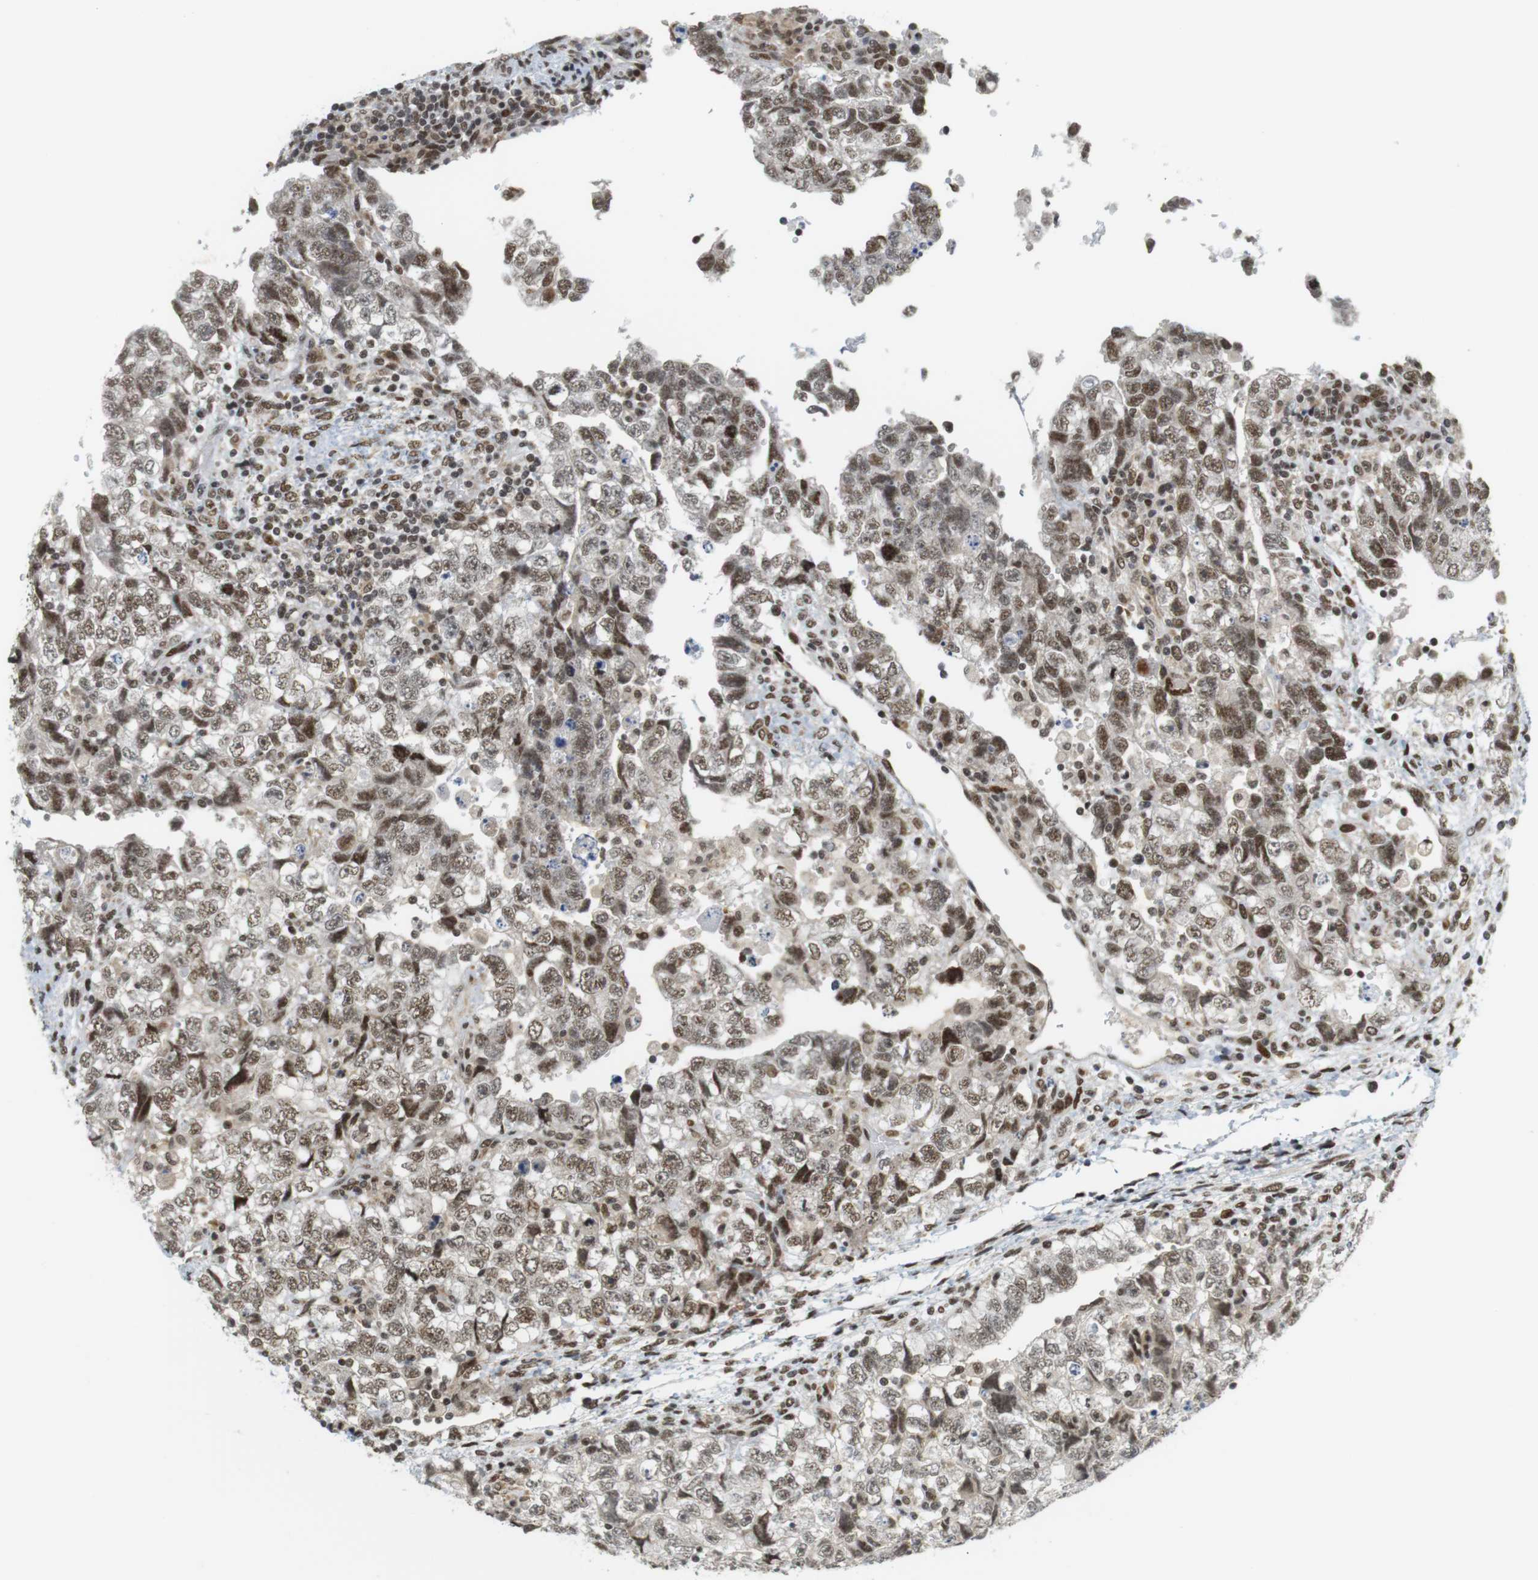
{"staining": {"intensity": "moderate", "quantity": ">75%", "location": "nuclear"}, "tissue": "testis cancer", "cell_type": "Tumor cells", "image_type": "cancer", "snomed": [{"axis": "morphology", "description": "Carcinoma, Embryonal, NOS"}, {"axis": "topography", "description": "Testis"}], "caption": "The histopathology image reveals staining of testis embryonal carcinoma, revealing moderate nuclear protein staining (brown color) within tumor cells. The protein of interest is shown in brown color, while the nuclei are stained blue.", "gene": "BRD4", "patient": {"sex": "male", "age": 36}}